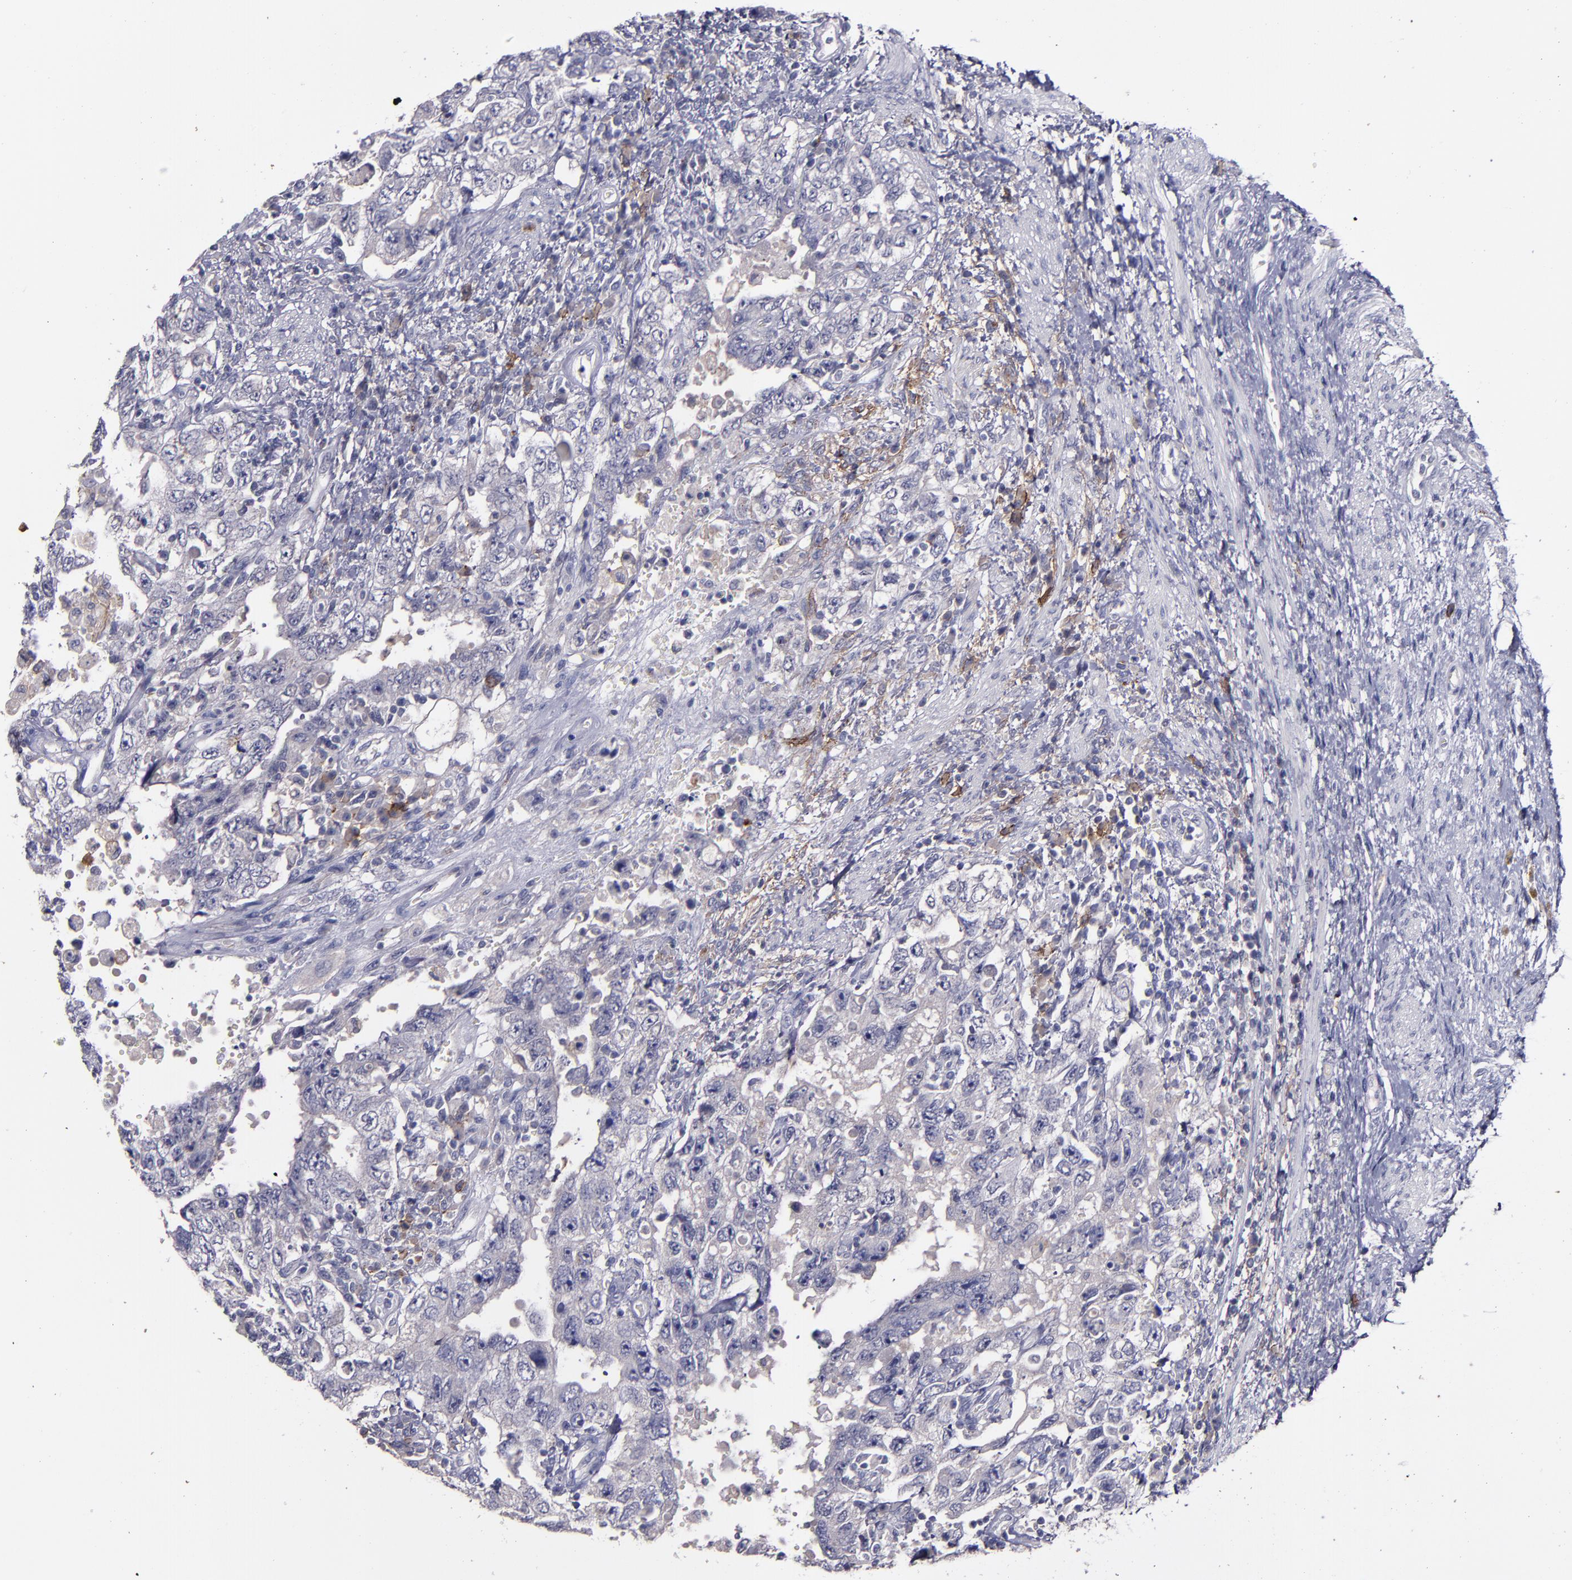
{"staining": {"intensity": "moderate", "quantity": "<25%", "location": "cytoplasmic/membranous"}, "tissue": "testis cancer", "cell_type": "Tumor cells", "image_type": "cancer", "snomed": [{"axis": "morphology", "description": "Carcinoma, Embryonal, NOS"}, {"axis": "topography", "description": "Testis"}], "caption": "Protein staining of testis cancer tissue reveals moderate cytoplasmic/membranous staining in approximately <25% of tumor cells. Nuclei are stained in blue.", "gene": "MFGE8", "patient": {"sex": "male", "age": 26}}